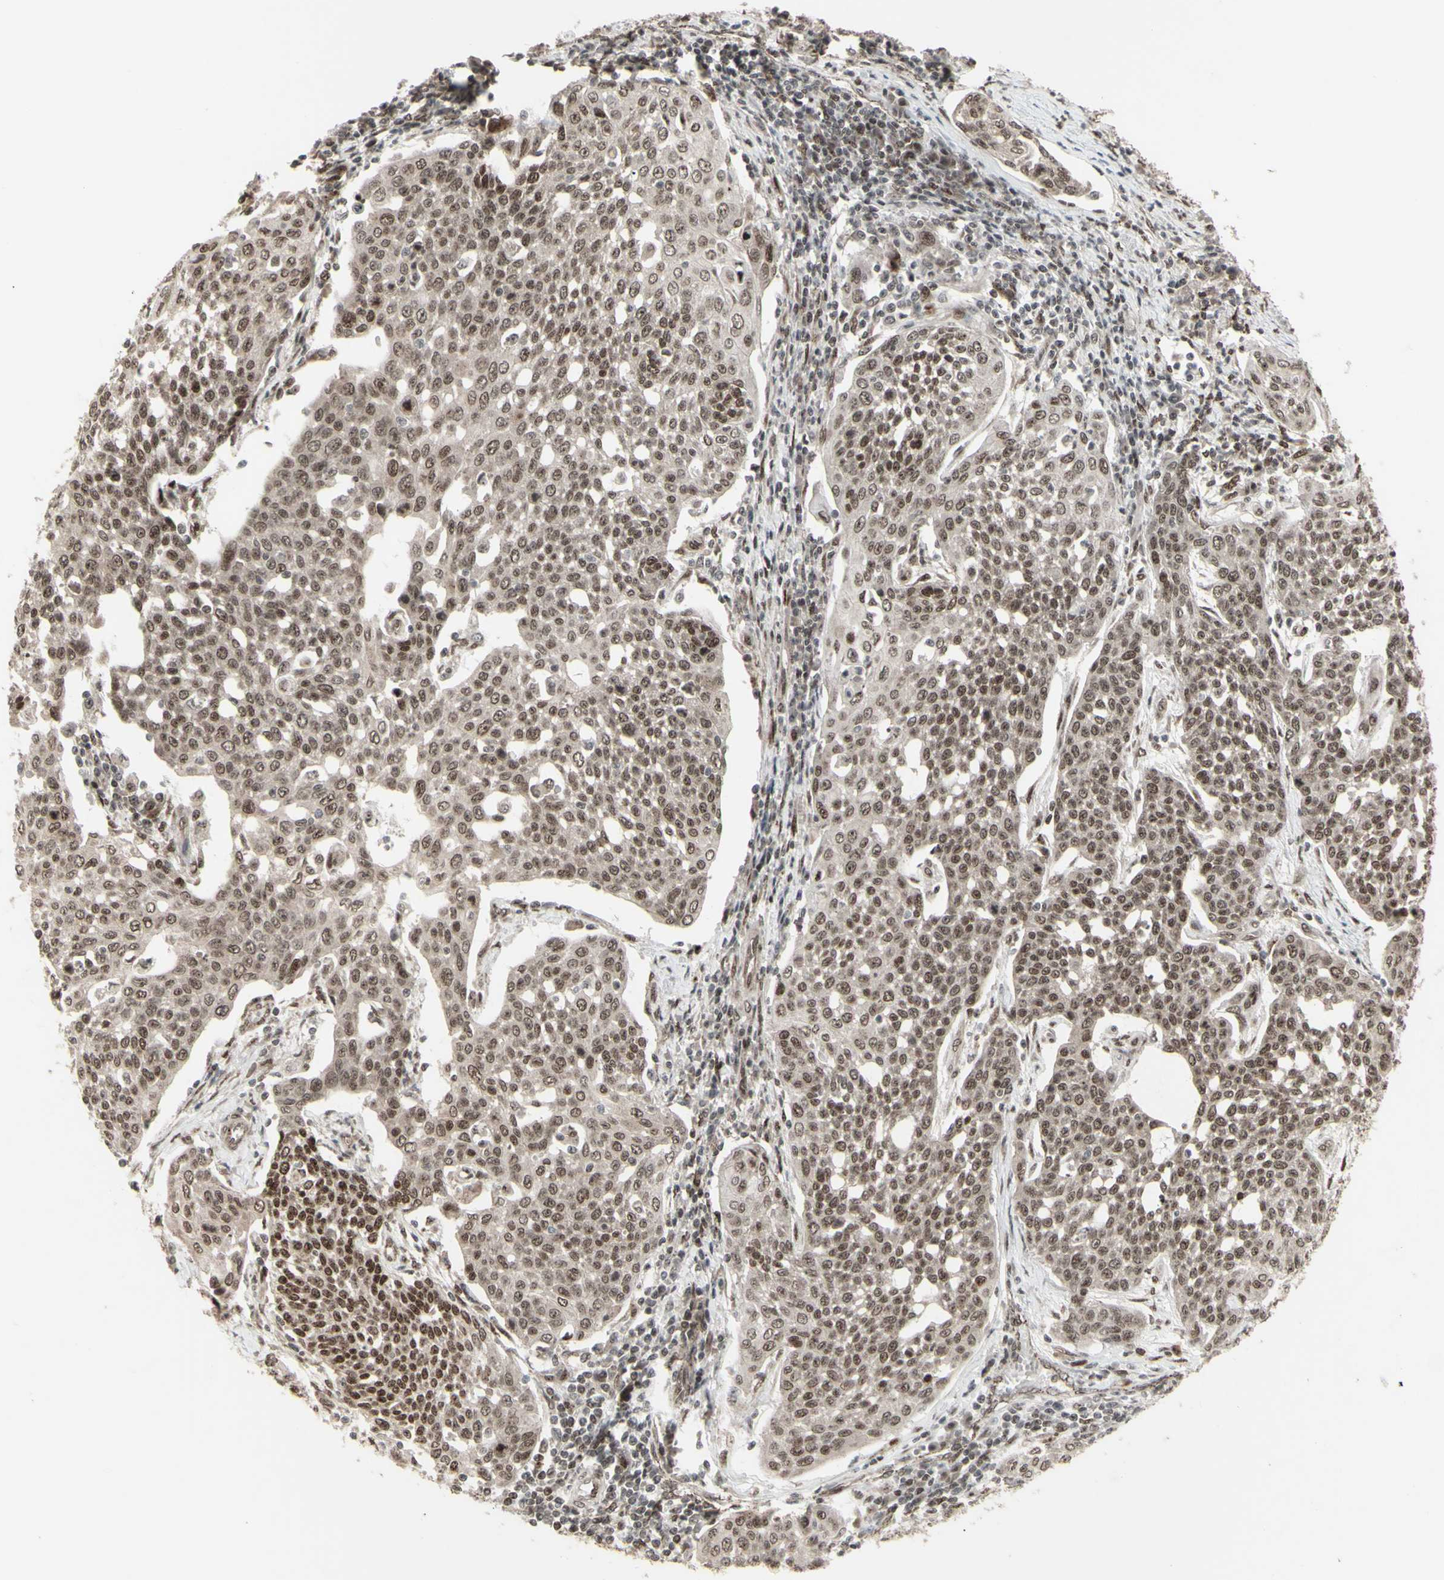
{"staining": {"intensity": "moderate", "quantity": ">75%", "location": "cytoplasmic/membranous,nuclear"}, "tissue": "cervical cancer", "cell_type": "Tumor cells", "image_type": "cancer", "snomed": [{"axis": "morphology", "description": "Squamous cell carcinoma, NOS"}, {"axis": "topography", "description": "Cervix"}], "caption": "Immunohistochemical staining of cervical cancer reveals medium levels of moderate cytoplasmic/membranous and nuclear expression in approximately >75% of tumor cells. The protein of interest is shown in brown color, while the nuclei are stained blue.", "gene": "CBX1", "patient": {"sex": "female", "age": 34}}